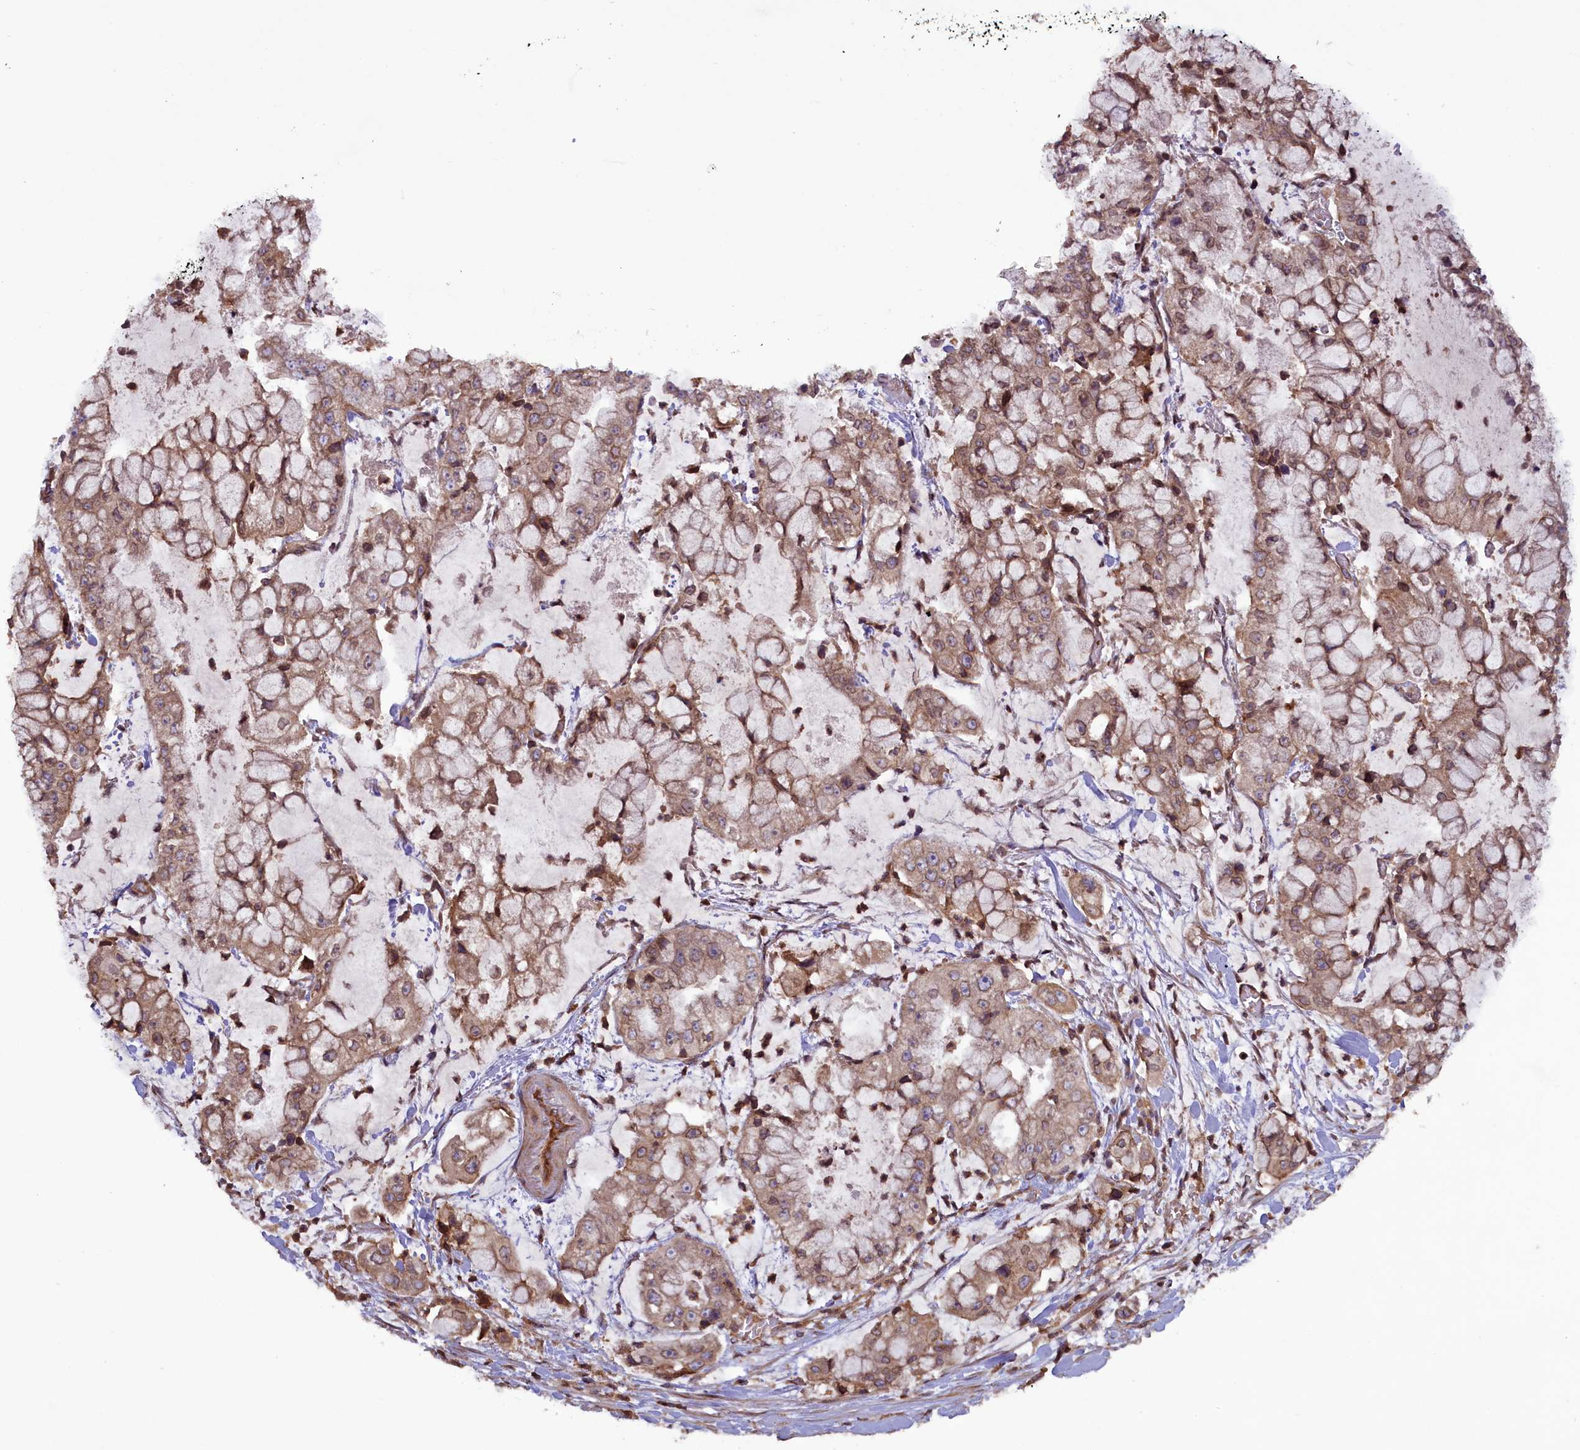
{"staining": {"intensity": "moderate", "quantity": ">75%", "location": "cytoplasmic/membranous"}, "tissue": "stomach cancer", "cell_type": "Tumor cells", "image_type": "cancer", "snomed": [{"axis": "morphology", "description": "Adenocarcinoma, NOS"}, {"axis": "topography", "description": "Stomach"}], "caption": "Protein expression analysis of human stomach adenocarcinoma reveals moderate cytoplasmic/membranous staining in about >75% of tumor cells. Using DAB (3,3'-diaminobenzidine) (brown) and hematoxylin (blue) stains, captured at high magnification using brightfield microscopy.", "gene": "CCDC125", "patient": {"sex": "male", "age": 76}}